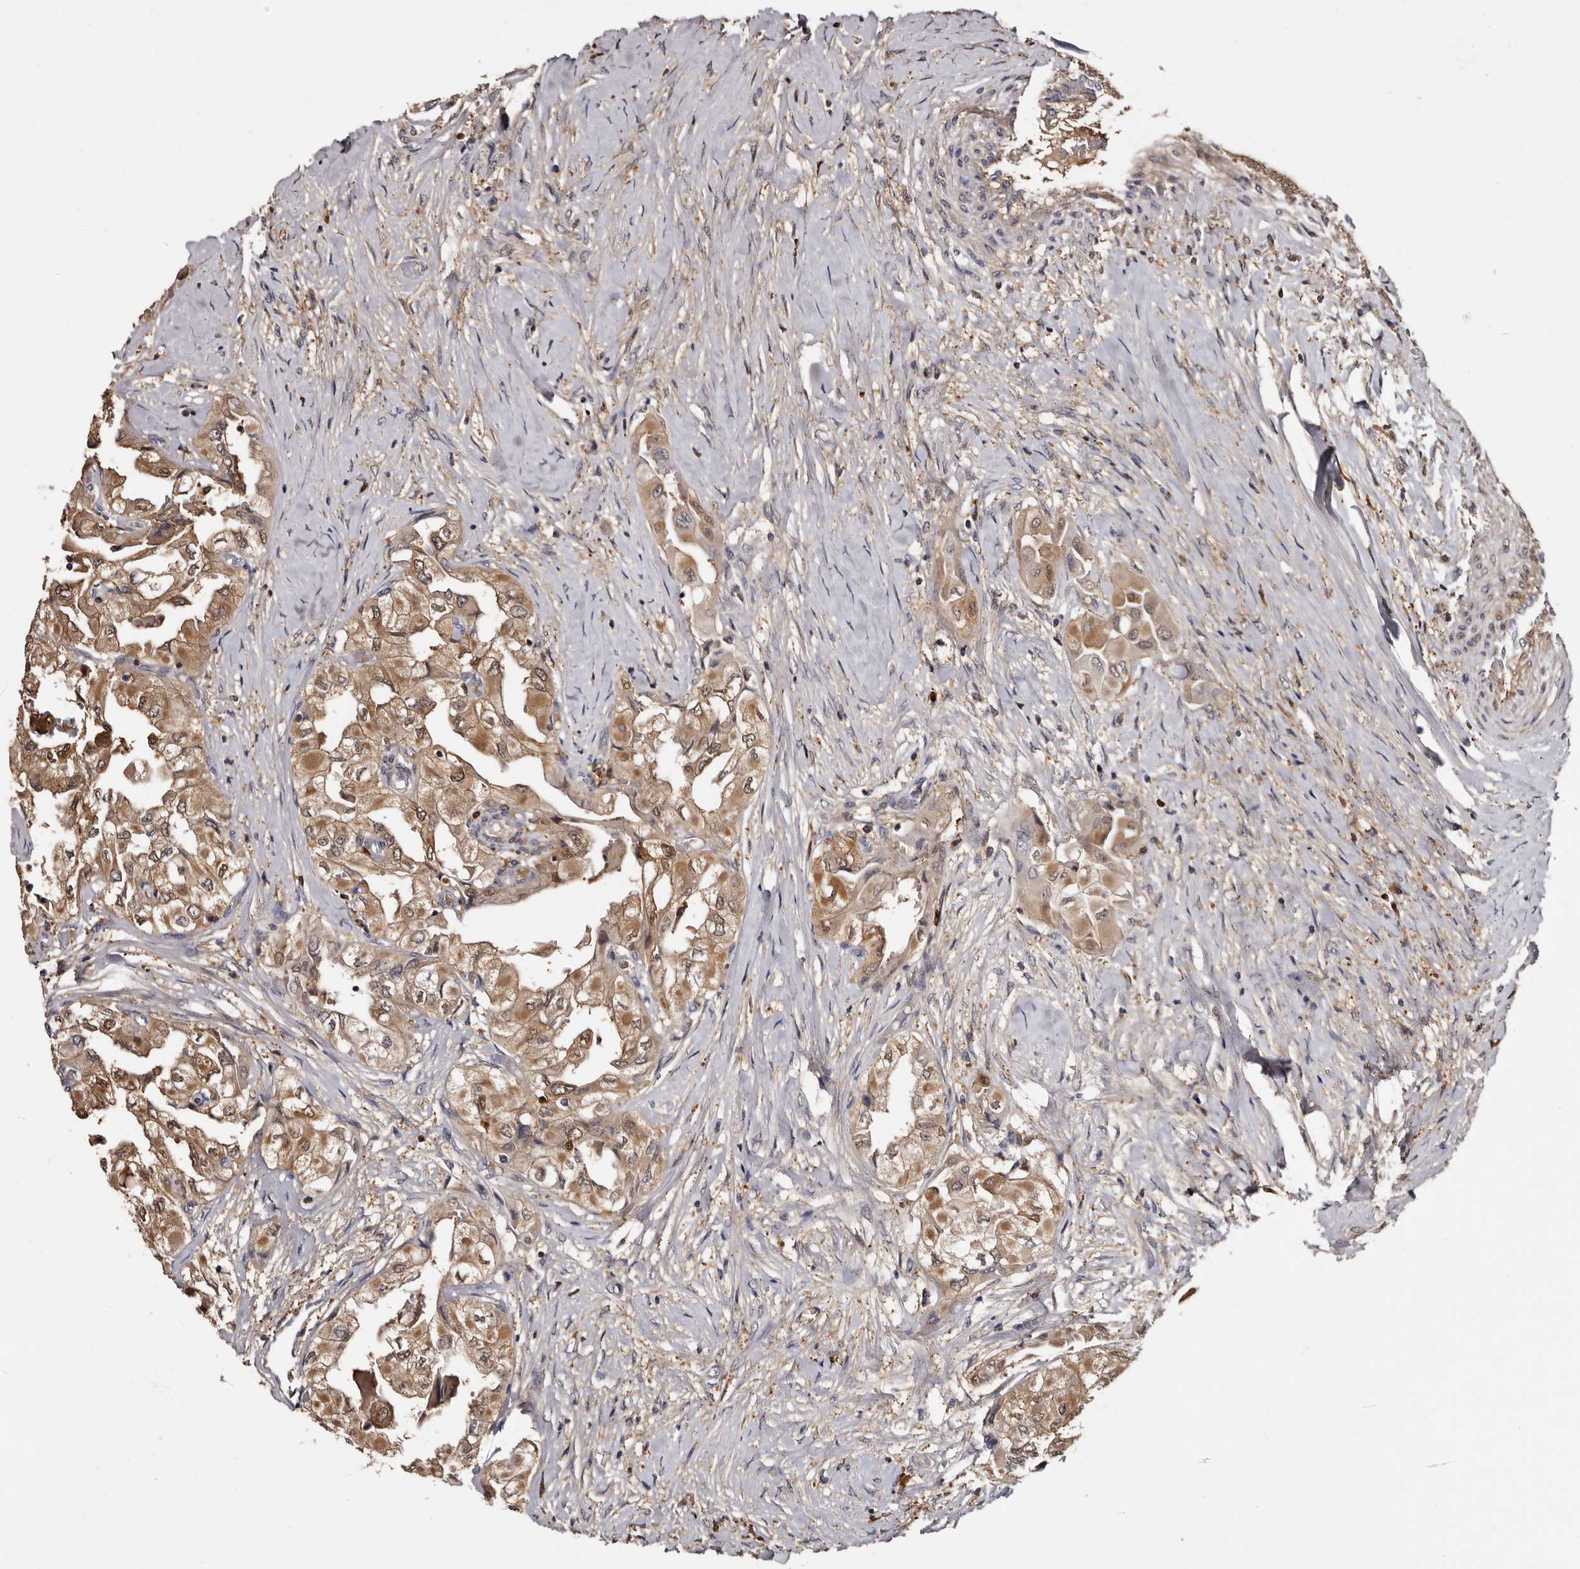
{"staining": {"intensity": "moderate", "quantity": ">75%", "location": "cytoplasmic/membranous,nuclear"}, "tissue": "thyroid cancer", "cell_type": "Tumor cells", "image_type": "cancer", "snomed": [{"axis": "morphology", "description": "Papillary adenocarcinoma, NOS"}, {"axis": "topography", "description": "Thyroid gland"}], "caption": "Immunohistochemistry (DAB (3,3'-diaminobenzidine)) staining of human thyroid cancer (papillary adenocarcinoma) reveals moderate cytoplasmic/membranous and nuclear protein expression in about >75% of tumor cells. The protein of interest is shown in brown color, while the nuclei are stained blue.", "gene": "DNPH1", "patient": {"sex": "female", "age": 59}}